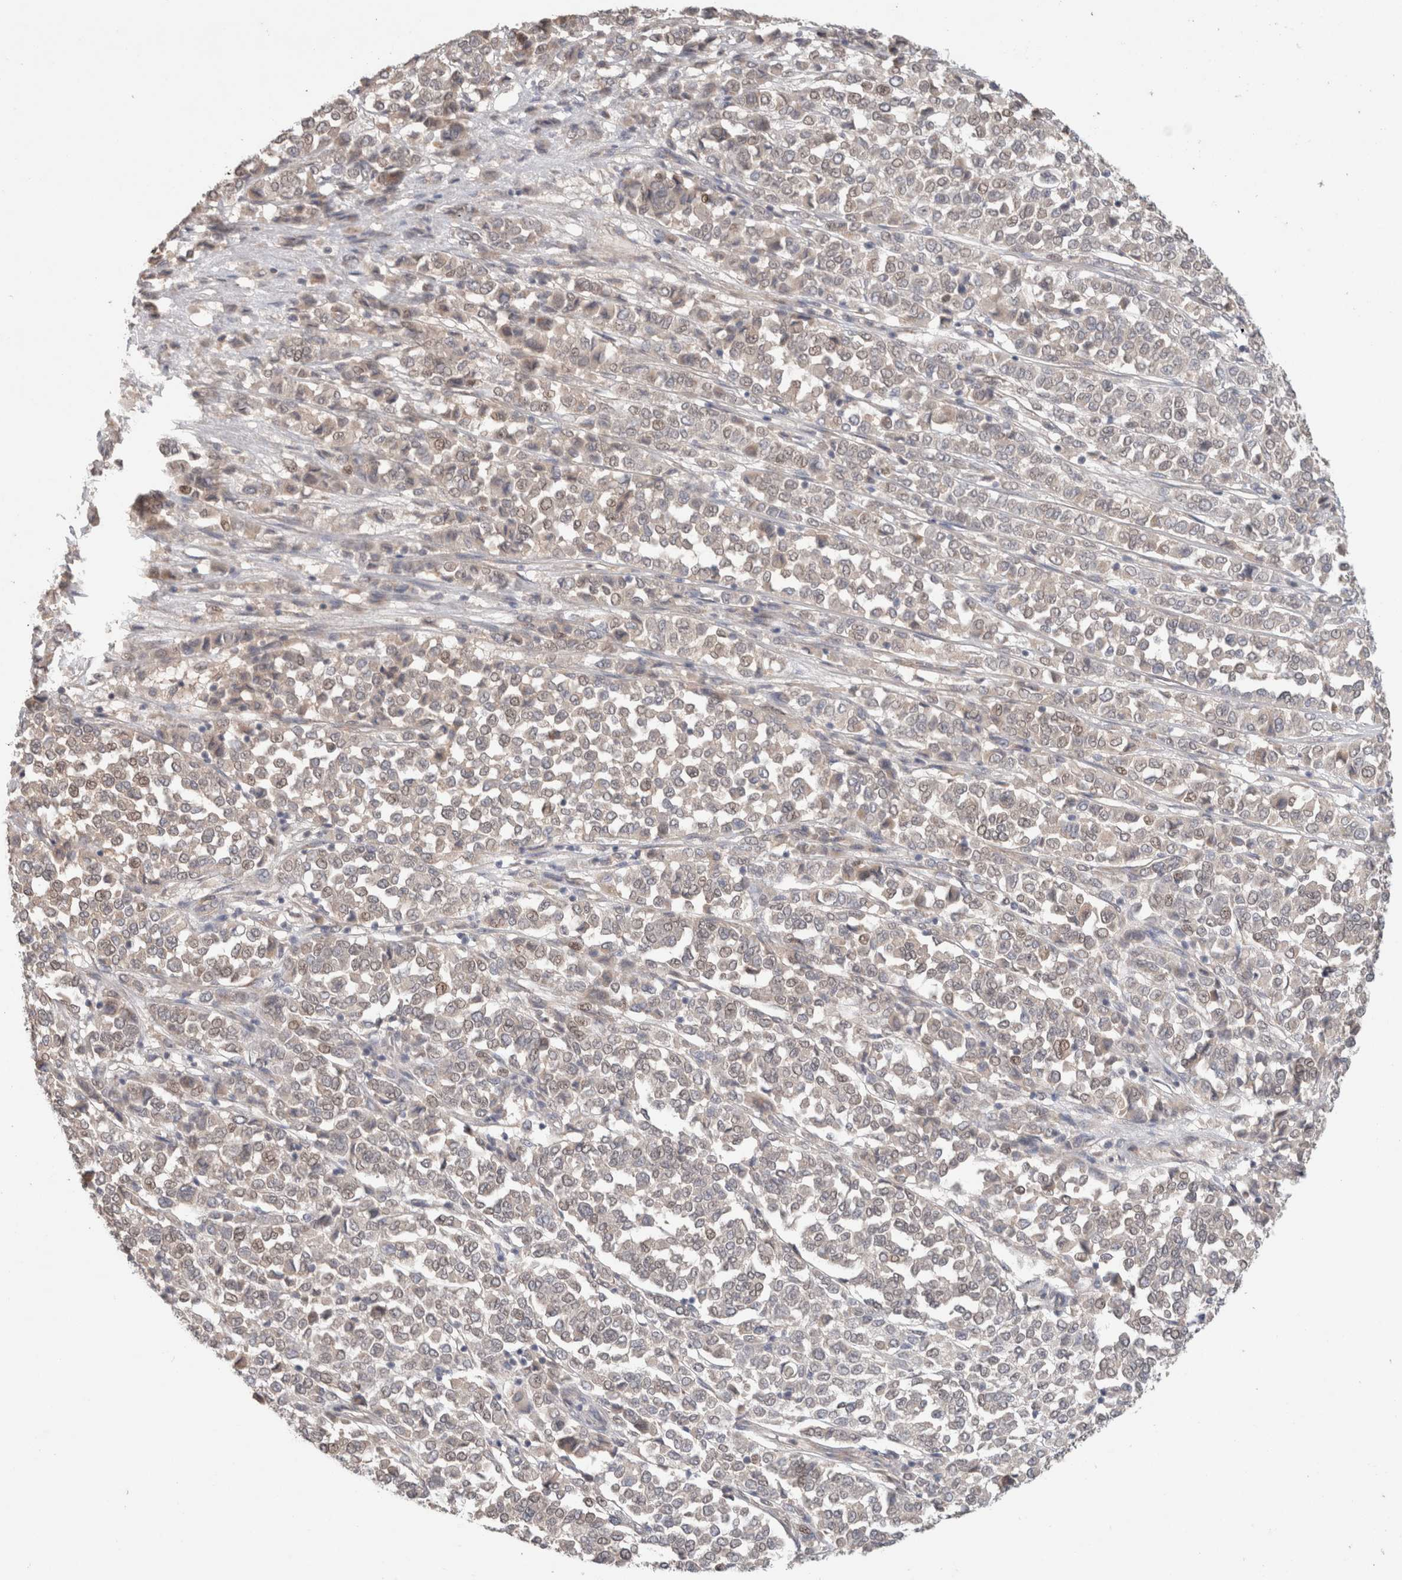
{"staining": {"intensity": "weak", "quantity": "25%-75%", "location": "nuclear"}, "tissue": "melanoma", "cell_type": "Tumor cells", "image_type": "cancer", "snomed": [{"axis": "morphology", "description": "Malignant melanoma, Metastatic site"}, {"axis": "topography", "description": "Pancreas"}], "caption": "Immunohistochemistry of malignant melanoma (metastatic site) exhibits low levels of weak nuclear expression in about 25%-75% of tumor cells.", "gene": "SYDE2", "patient": {"sex": "female", "age": 30}}